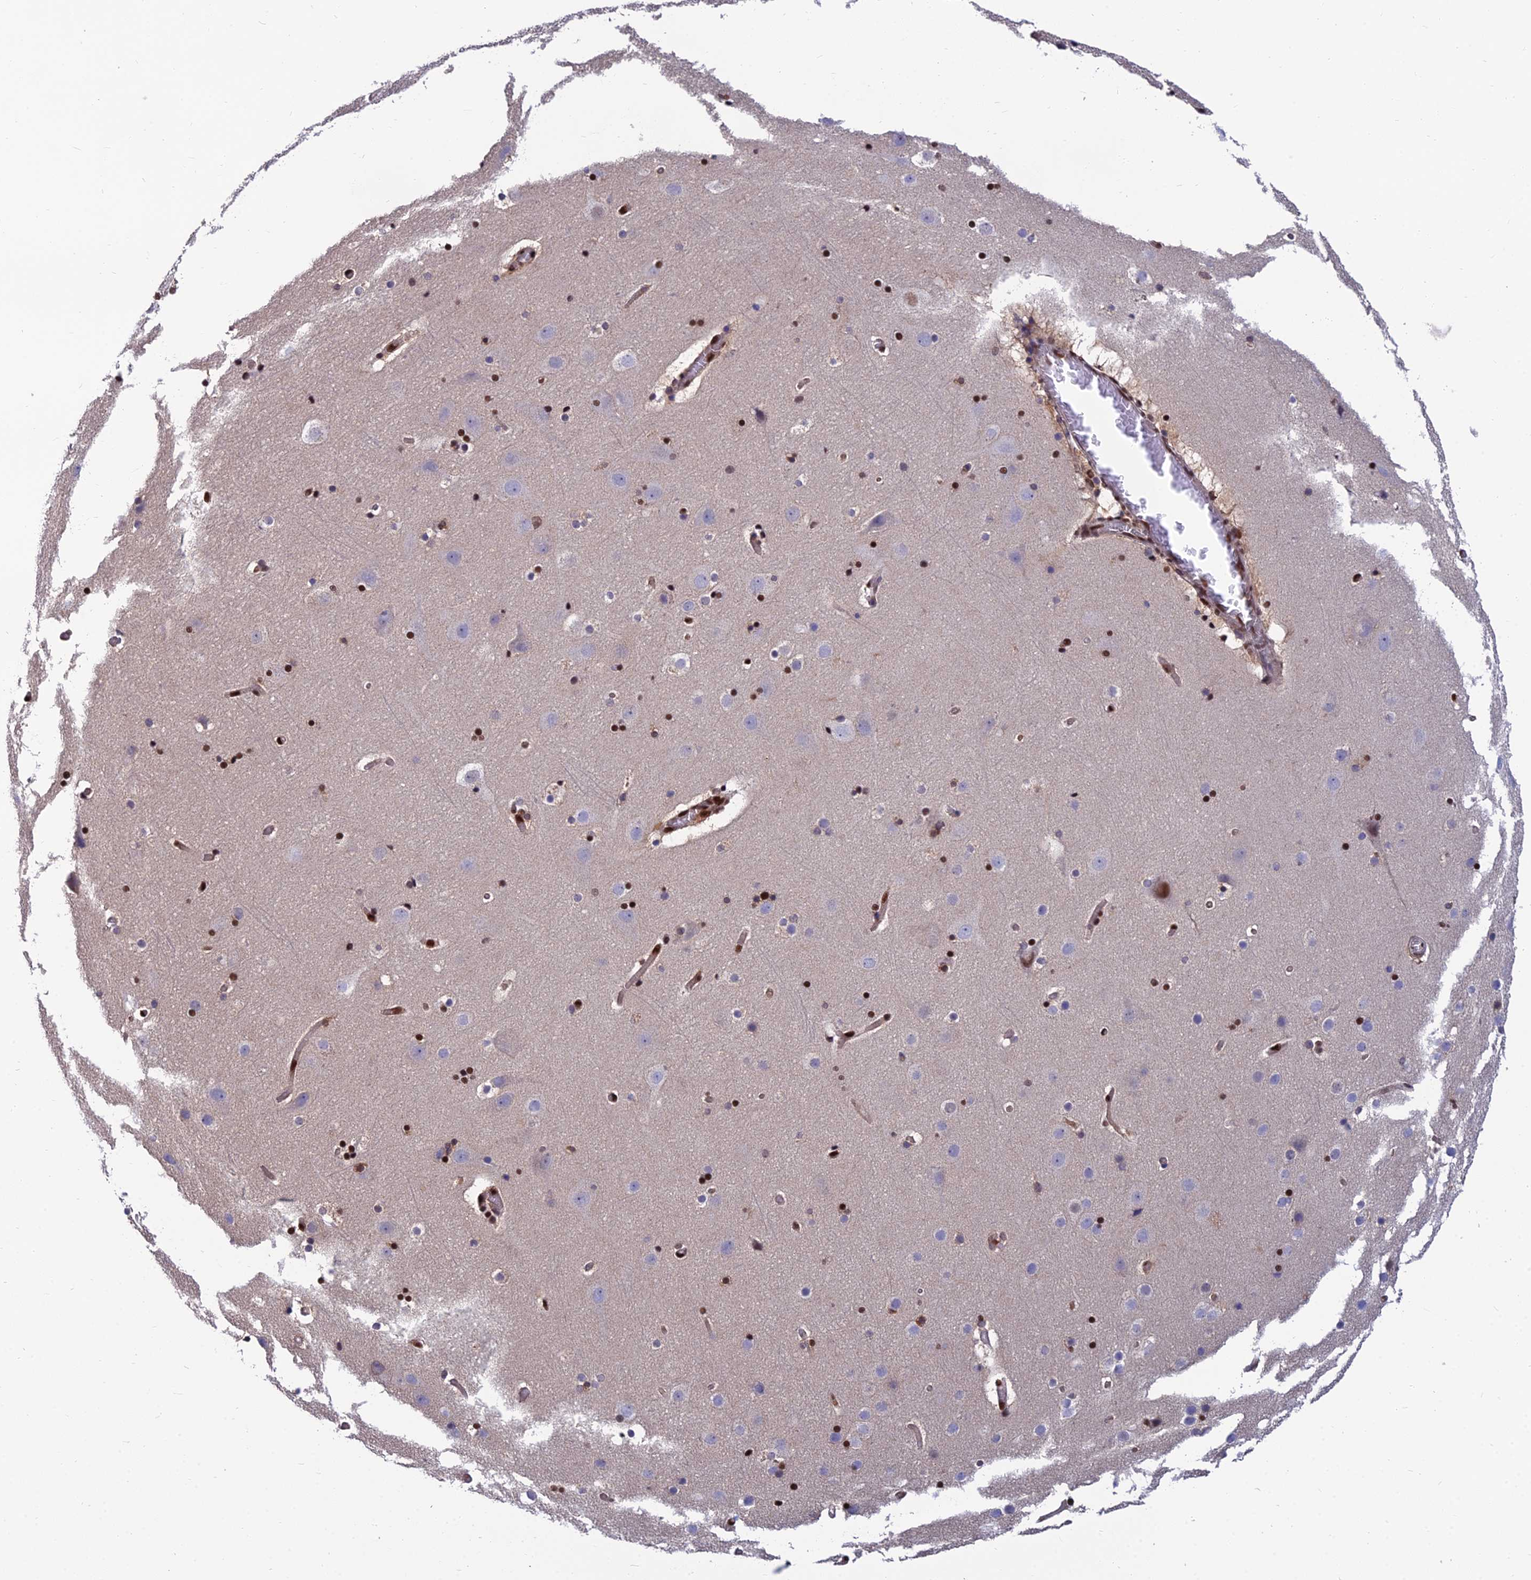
{"staining": {"intensity": "moderate", "quantity": ">75%", "location": "cytoplasmic/membranous,nuclear"}, "tissue": "cerebral cortex", "cell_type": "Endothelial cells", "image_type": "normal", "snomed": [{"axis": "morphology", "description": "Normal tissue, NOS"}, {"axis": "topography", "description": "Cerebral cortex"}], "caption": "Immunohistochemistry (IHC) staining of normal cerebral cortex, which exhibits medium levels of moderate cytoplasmic/membranous,nuclear expression in approximately >75% of endothelial cells indicating moderate cytoplasmic/membranous,nuclear protein staining. The staining was performed using DAB (3,3'-diaminobenzidine) (brown) for protein detection and nuclei were counterstained in hematoxylin (blue).", "gene": "DNPEP", "patient": {"sex": "male", "age": 57}}